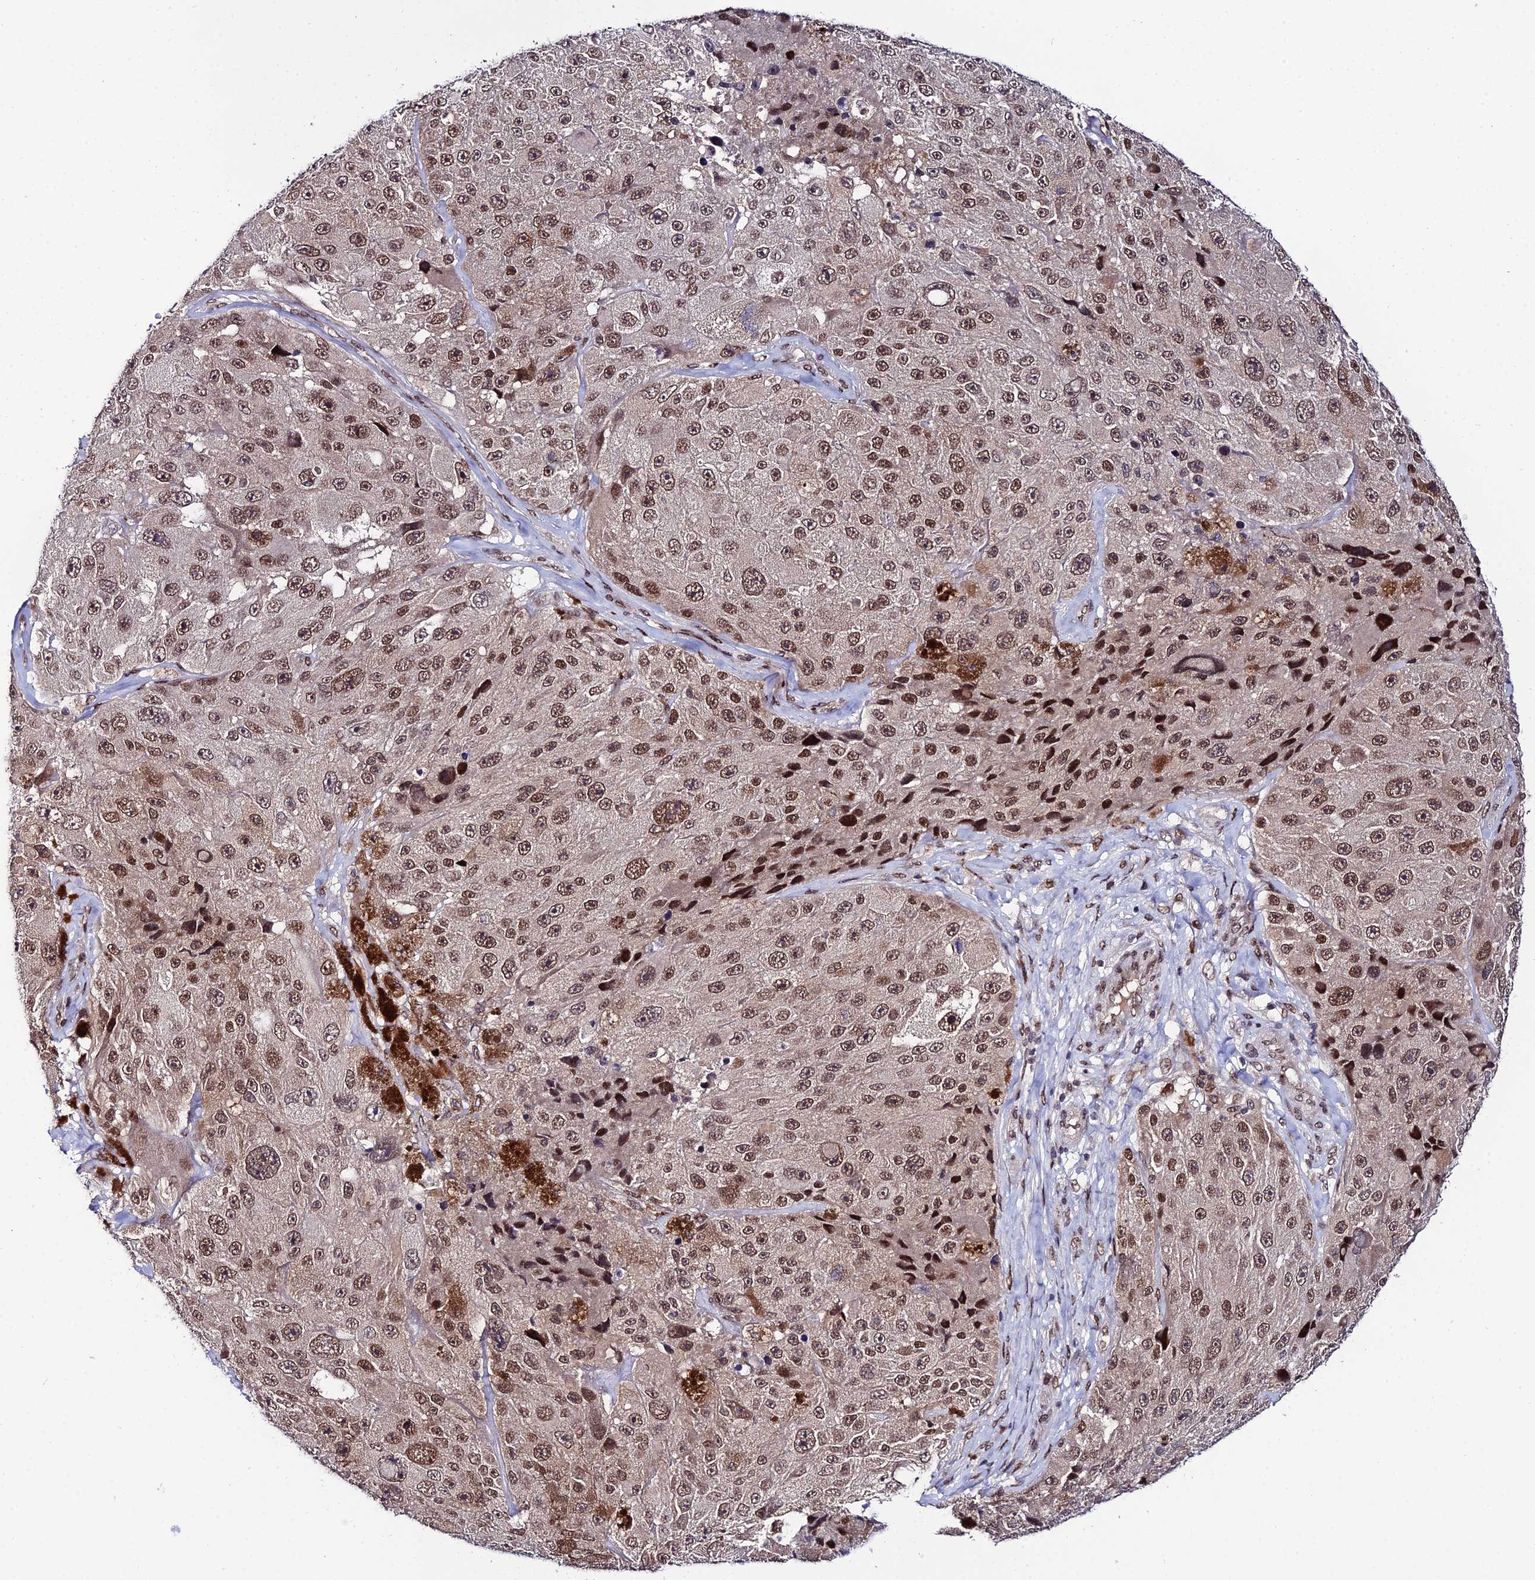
{"staining": {"intensity": "moderate", "quantity": ">75%", "location": "nuclear"}, "tissue": "melanoma", "cell_type": "Tumor cells", "image_type": "cancer", "snomed": [{"axis": "morphology", "description": "Malignant melanoma, Metastatic site"}, {"axis": "topography", "description": "Lymph node"}], "caption": "A brown stain shows moderate nuclear positivity of a protein in melanoma tumor cells.", "gene": "SYT15", "patient": {"sex": "male", "age": 62}}